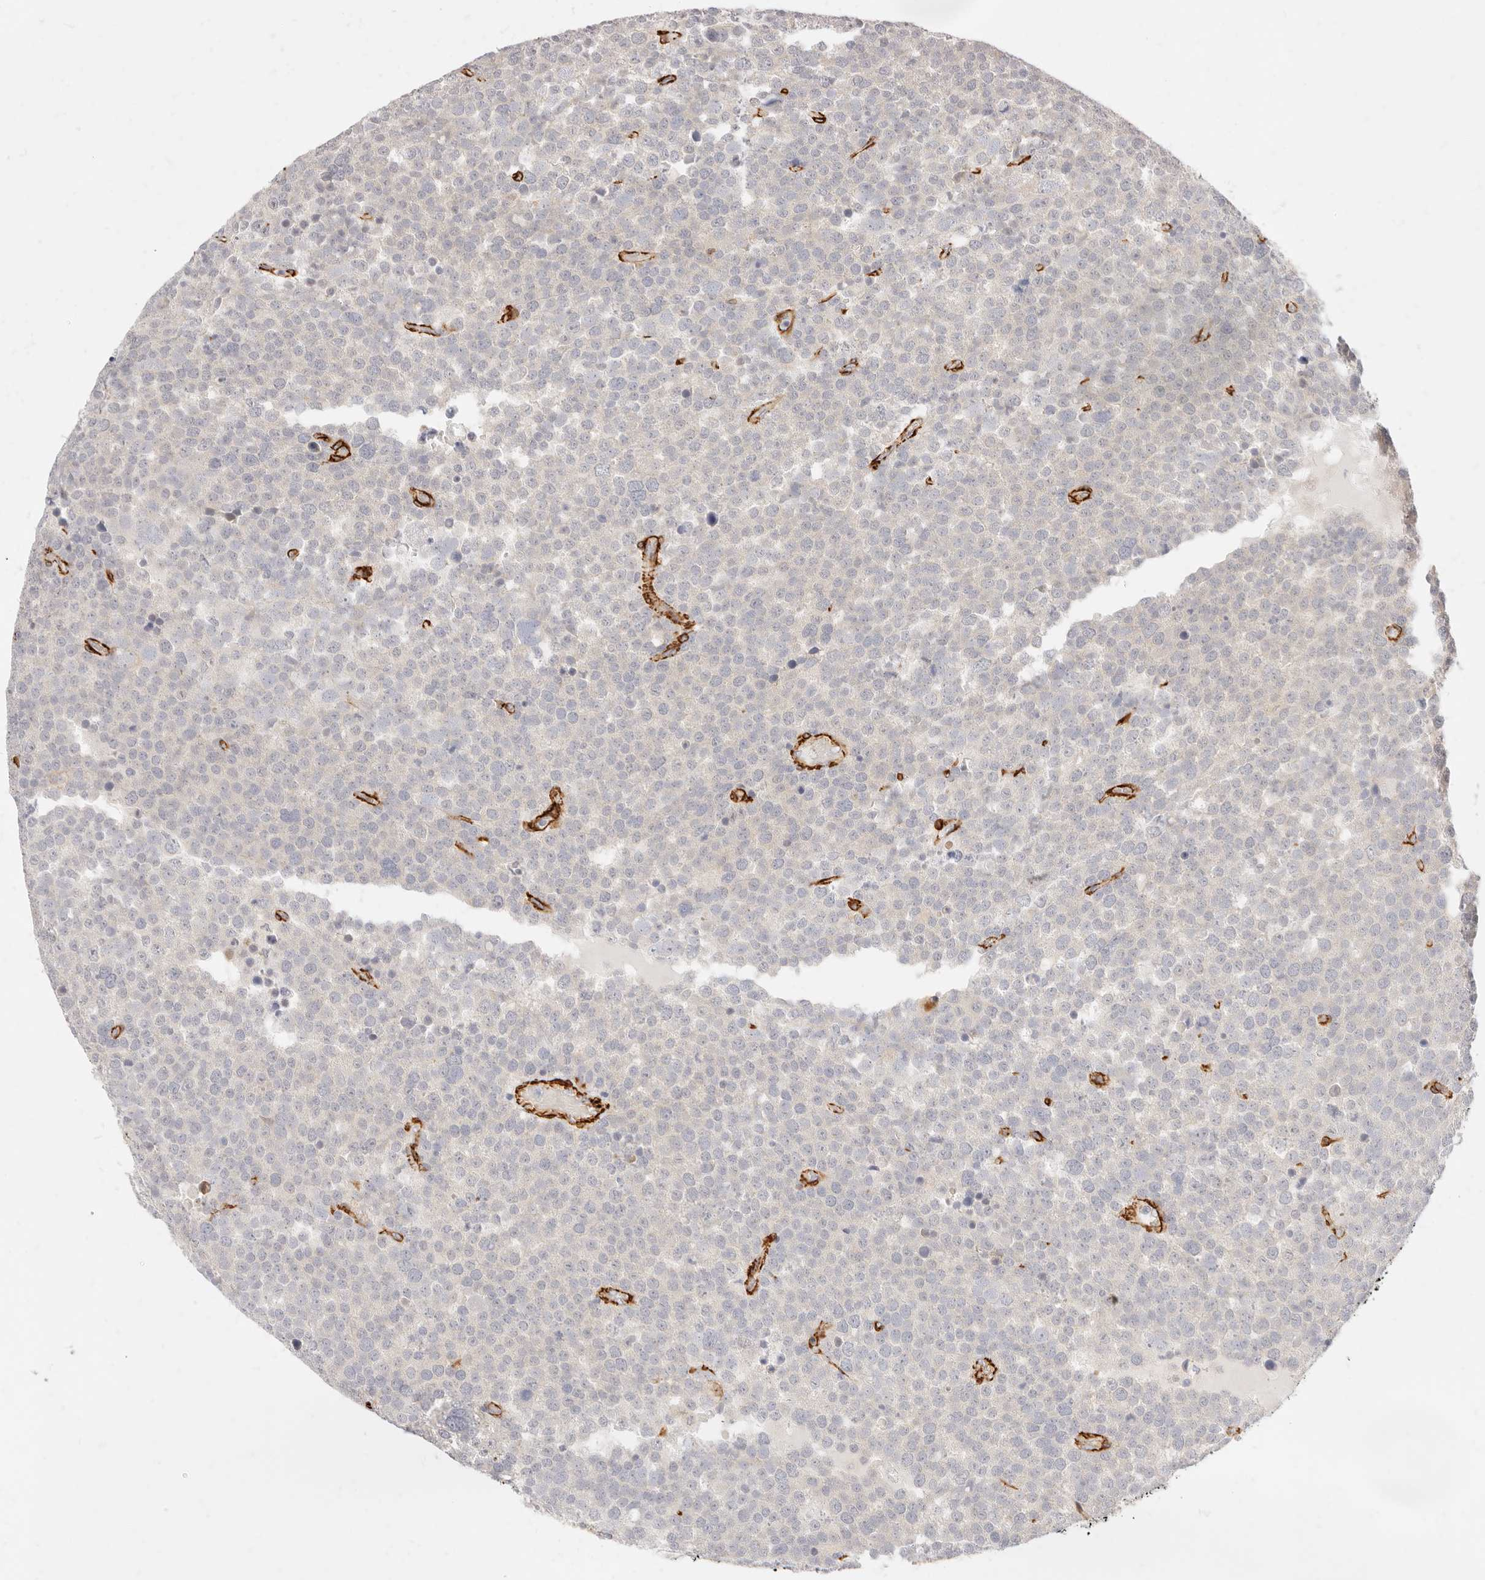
{"staining": {"intensity": "negative", "quantity": "none", "location": "none"}, "tissue": "testis cancer", "cell_type": "Tumor cells", "image_type": "cancer", "snomed": [{"axis": "morphology", "description": "Seminoma, NOS"}, {"axis": "topography", "description": "Testis"}], "caption": "Protein analysis of testis cancer displays no significant staining in tumor cells.", "gene": "TMTC2", "patient": {"sex": "male", "age": 71}}